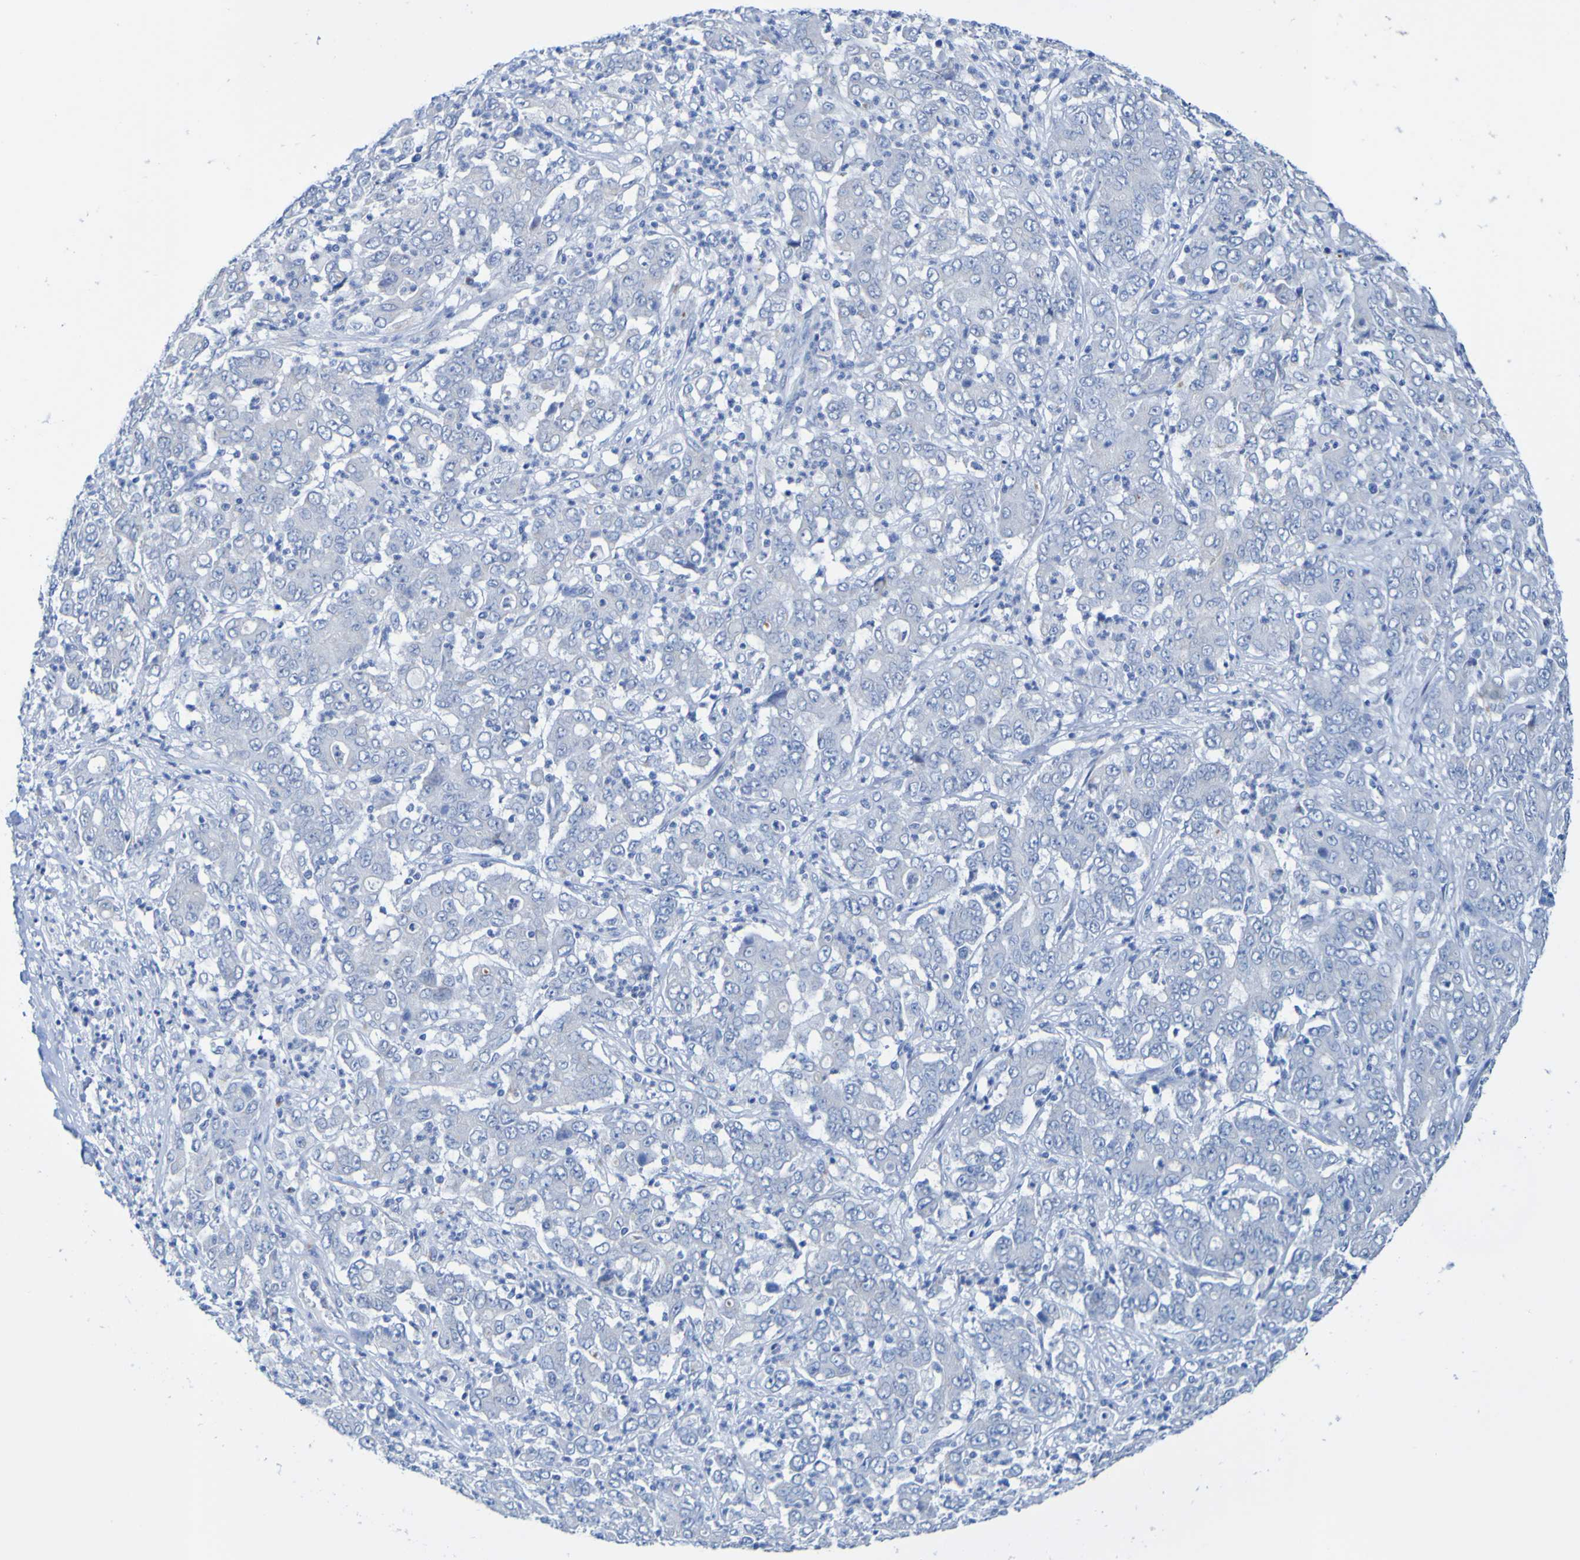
{"staining": {"intensity": "negative", "quantity": "none", "location": "none"}, "tissue": "stomach cancer", "cell_type": "Tumor cells", "image_type": "cancer", "snomed": [{"axis": "morphology", "description": "Adenocarcinoma, NOS"}, {"axis": "topography", "description": "Stomach, lower"}], "caption": "Immunohistochemical staining of human stomach cancer (adenocarcinoma) displays no significant expression in tumor cells.", "gene": "ACMSD", "patient": {"sex": "female", "age": 71}}